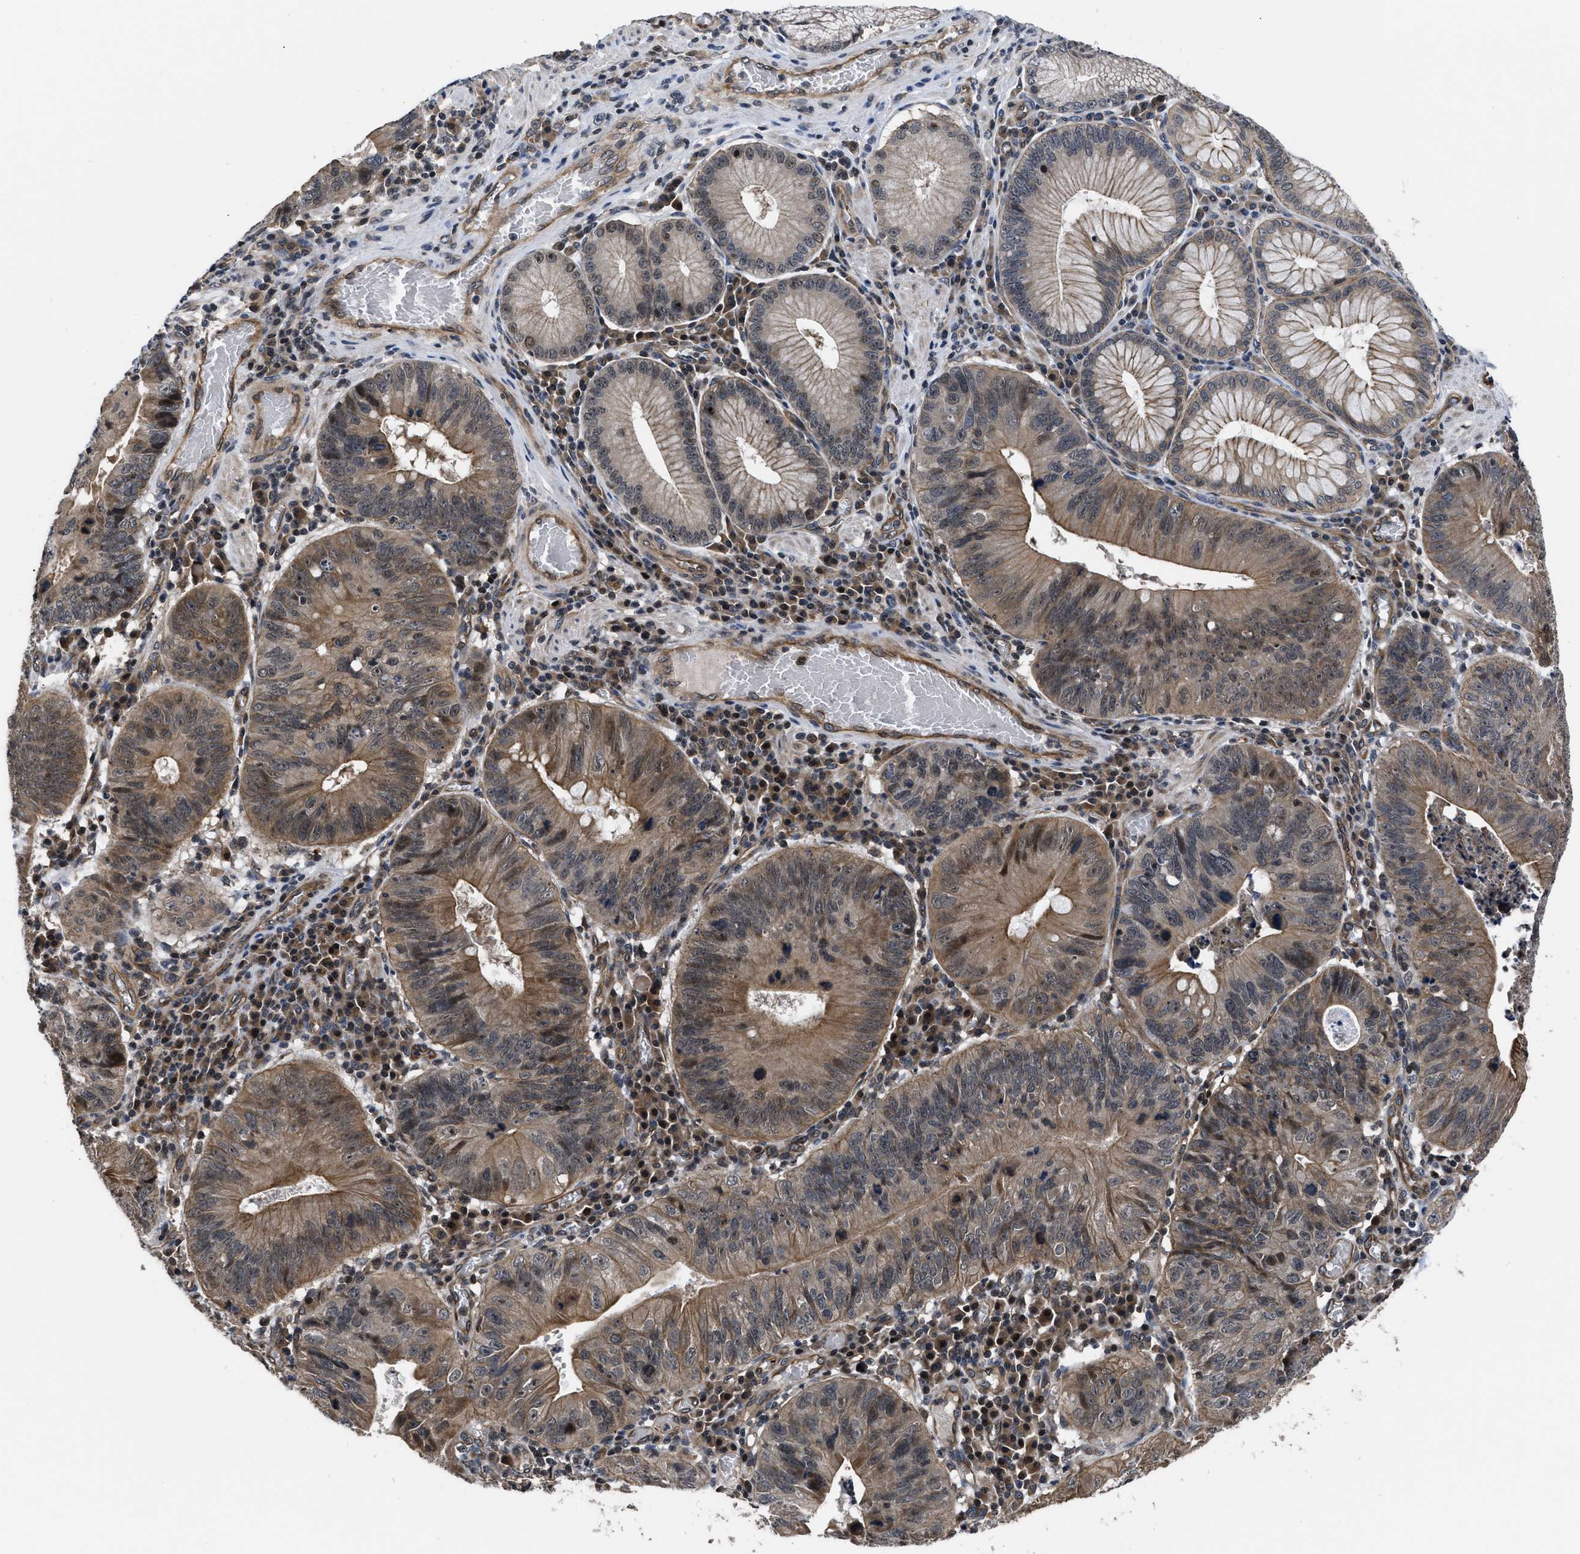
{"staining": {"intensity": "weak", "quantity": ">75%", "location": "cytoplasmic/membranous"}, "tissue": "stomach cancer", "cell_type": "Tumor cells", "image_type": "cancer", "snomed": [{"axis": "morphology", "description": "Adenocarcinoma, NOS"}, {"axis": "topography", "description": "Stomach"}], "caption": "Immunohistochemistry (DAB (3,3'-diaminobenzidine)) staining of human stomach cancer (adenocarcinoma) exhibits weak cytoplasmic/membranous protein staining in approximately >75% of tumor cells.", "gene": "DNAJC14", "patient": {"sex": "male", "age": 59}}